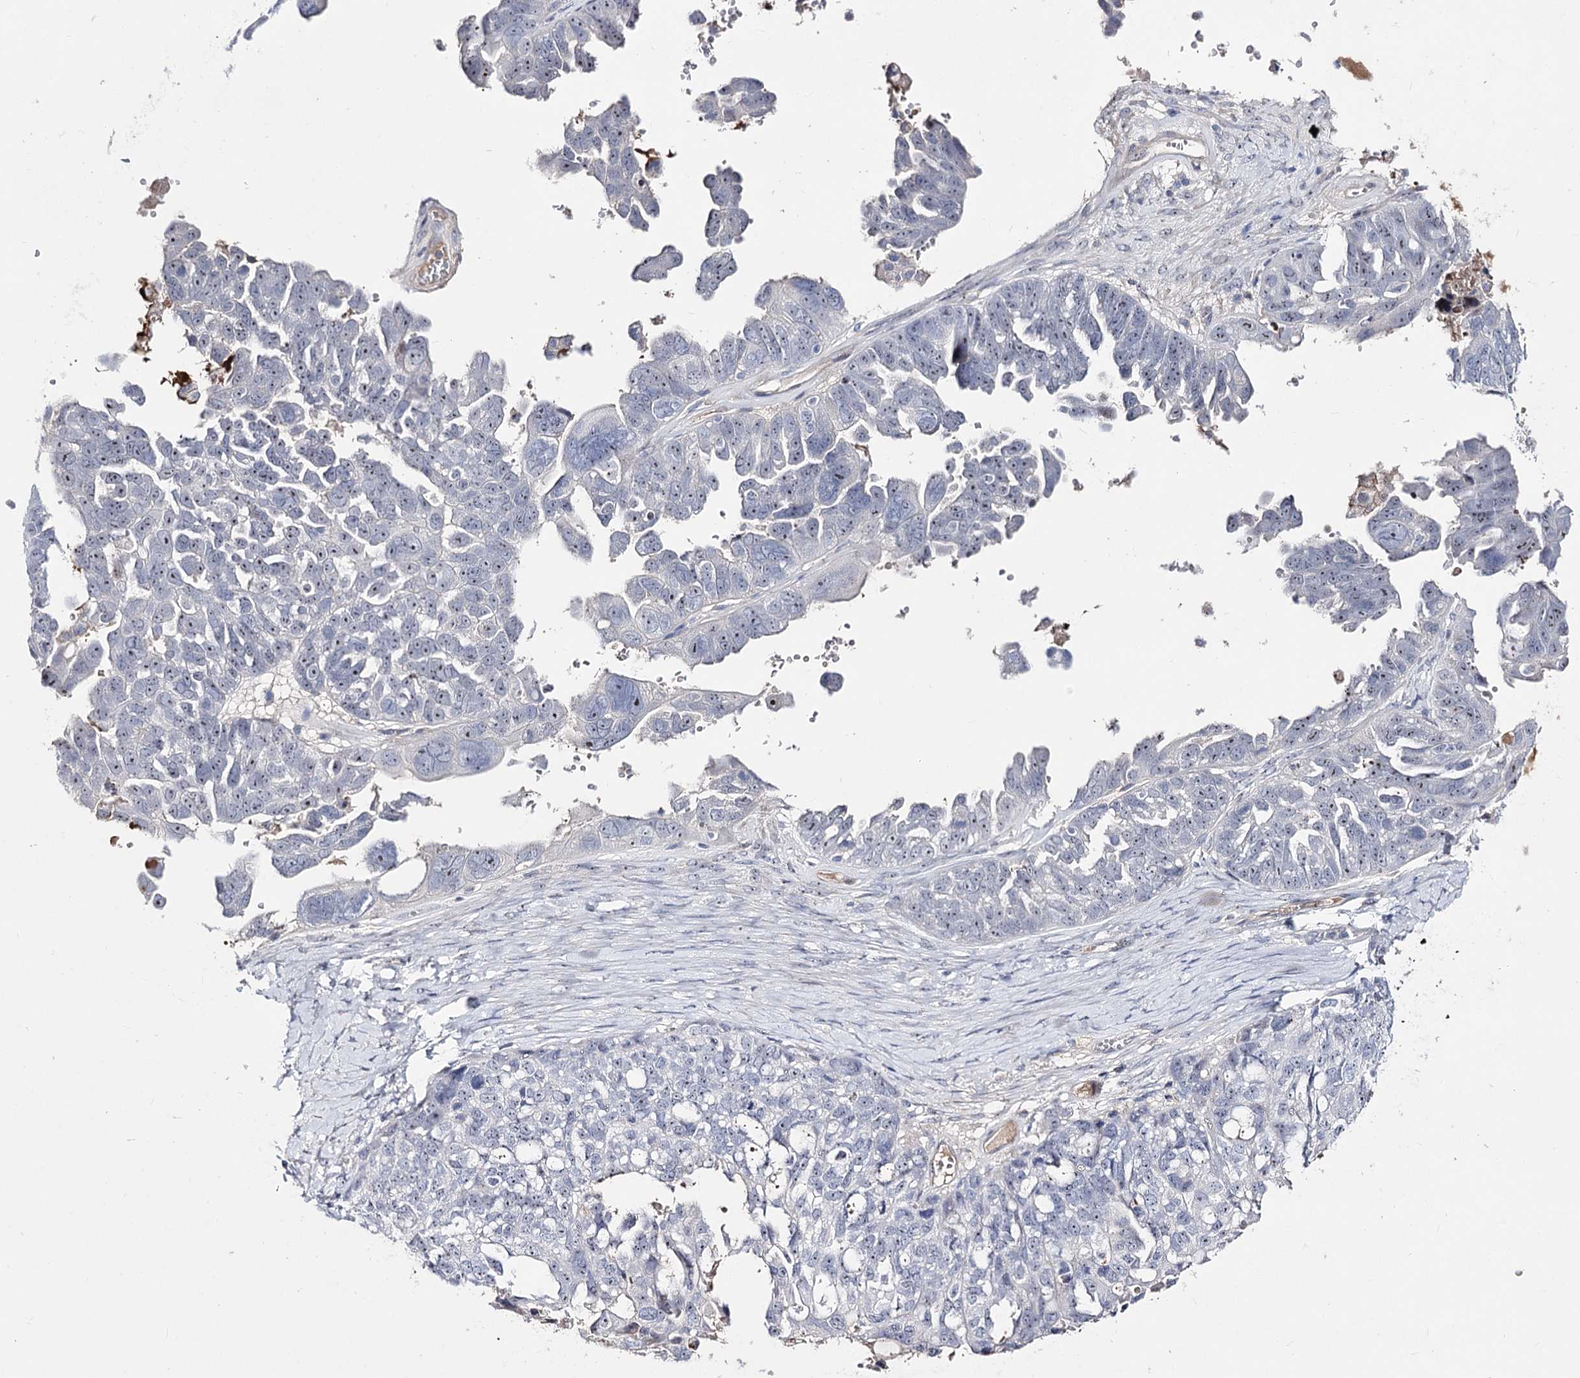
{"staining": {"intensity": "weak", "quantity": "<25%", "location": "nuclear"}, "tissue": "ovarian cancer", "cell_type": "Tumor cells", "image_type": "cancer", "snomed": [{"axis": "morphology", "description": "Cystadenocarcinoma, serous, NOS"}, {"axis": "topography", "description": "Ovary"}], "caption": "DAB immunohistochemical staining of ovarian cancer shows no significant expression in tumor cells.", "gene": "PCGF5", "patient": {"sex": "female", "age": 79}}